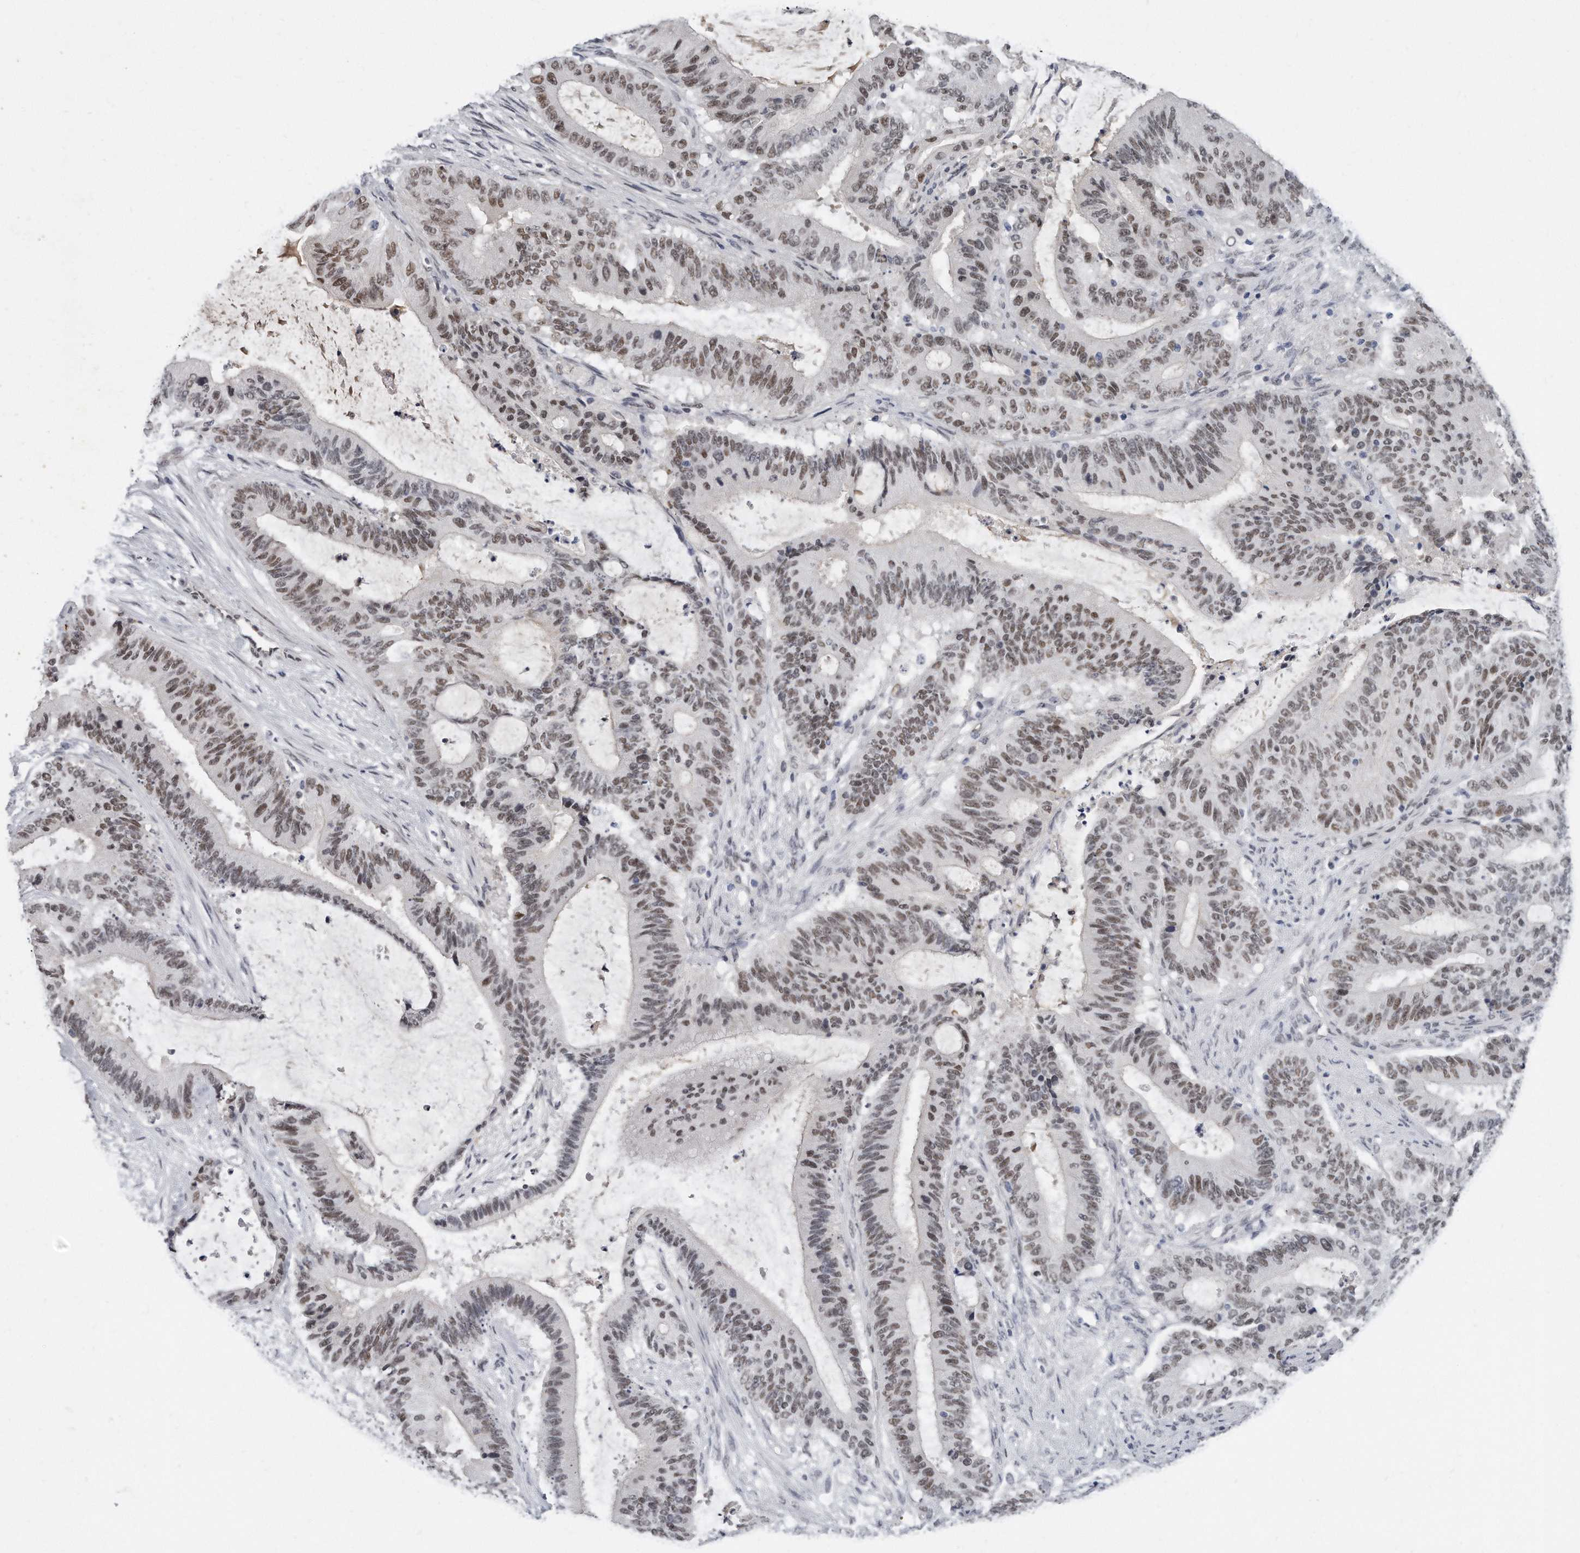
{"staining": {"intensity": "moderate", "quantity": ">75%", "location": "nuclear"}, "tissue": "liver cancer", "cell_type": "Tumor cells", "image_type": "cancer", "snomed": [{"axis": "morphology", "description": "Normal tissue, NOS"}, {"axis": "morphology", "description": "Cholangiocarcinoma"}, {"axis": "topography", "description": "Liver"}, {"axis": "topography", "description": "Peripheral nerve tissue"}], "caption": "DAB (3,3'-diaminobenzidine) immunohistochemical staining of human liver cholangiocarcinoma shows moderate nuclear protein positivity in approximately >75% of tumor cells.", "gene": "CTBP2", "patient": {"sex": "female", "age": 73}}